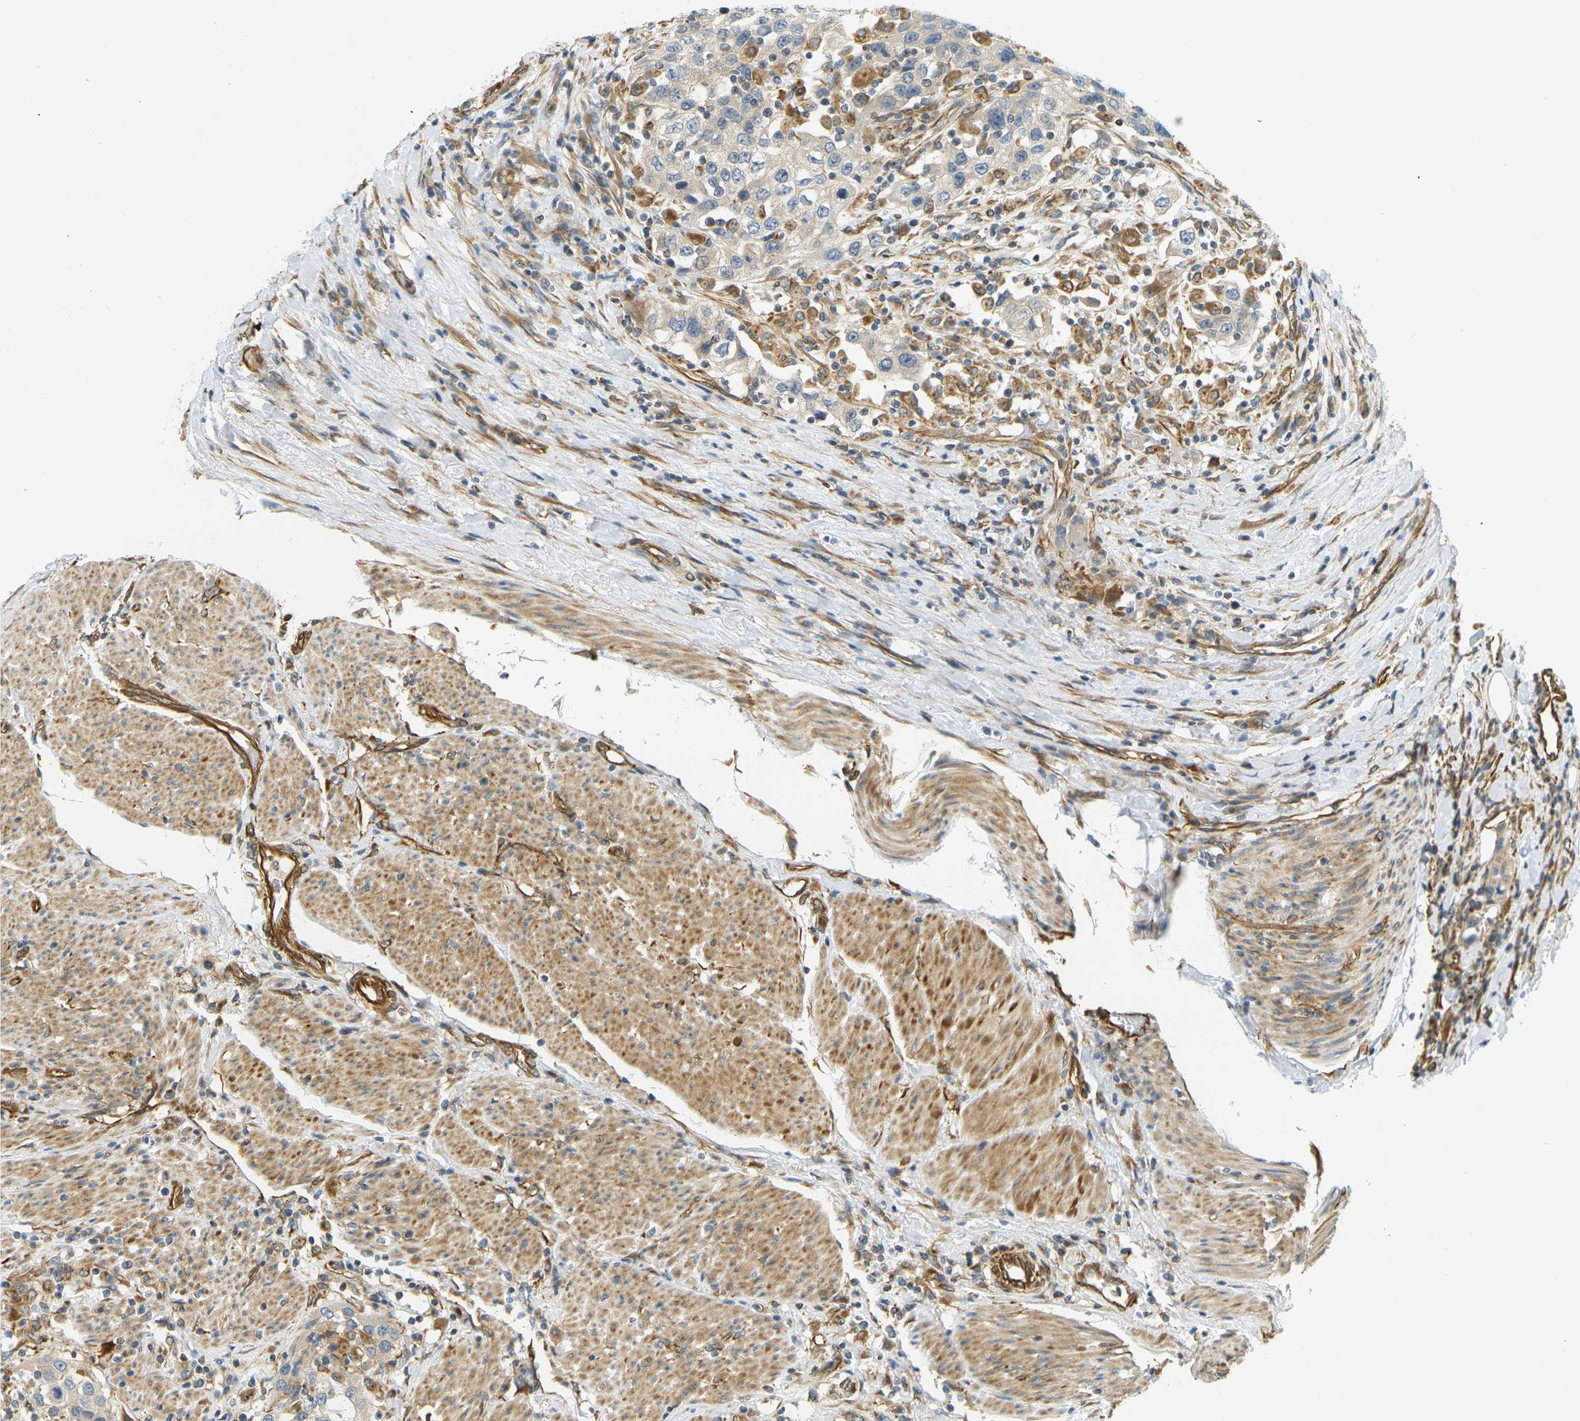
{"staining": {"intensity": "moderate", "quantity": "<25%", "location": "cytoplasmic/membranous"}, "tissue": "urothelial cancer", "cell_type": "Tumor cells", "image_type": "cancer", "snomed": [{"axis": "morphology", "description": "Urothelial carcinoma, High grade"}, {"axis": "topography", "description": "Urinary bladder"}], "caption": "High-grade urothelial carcinoma stained for a protein (brown) reveals moderate cytoplasmic/membranous positive staining in approximately <25% of tumor cells.", "gene": "CYTH3", "patient": {"sex": "female", "age": 80}}